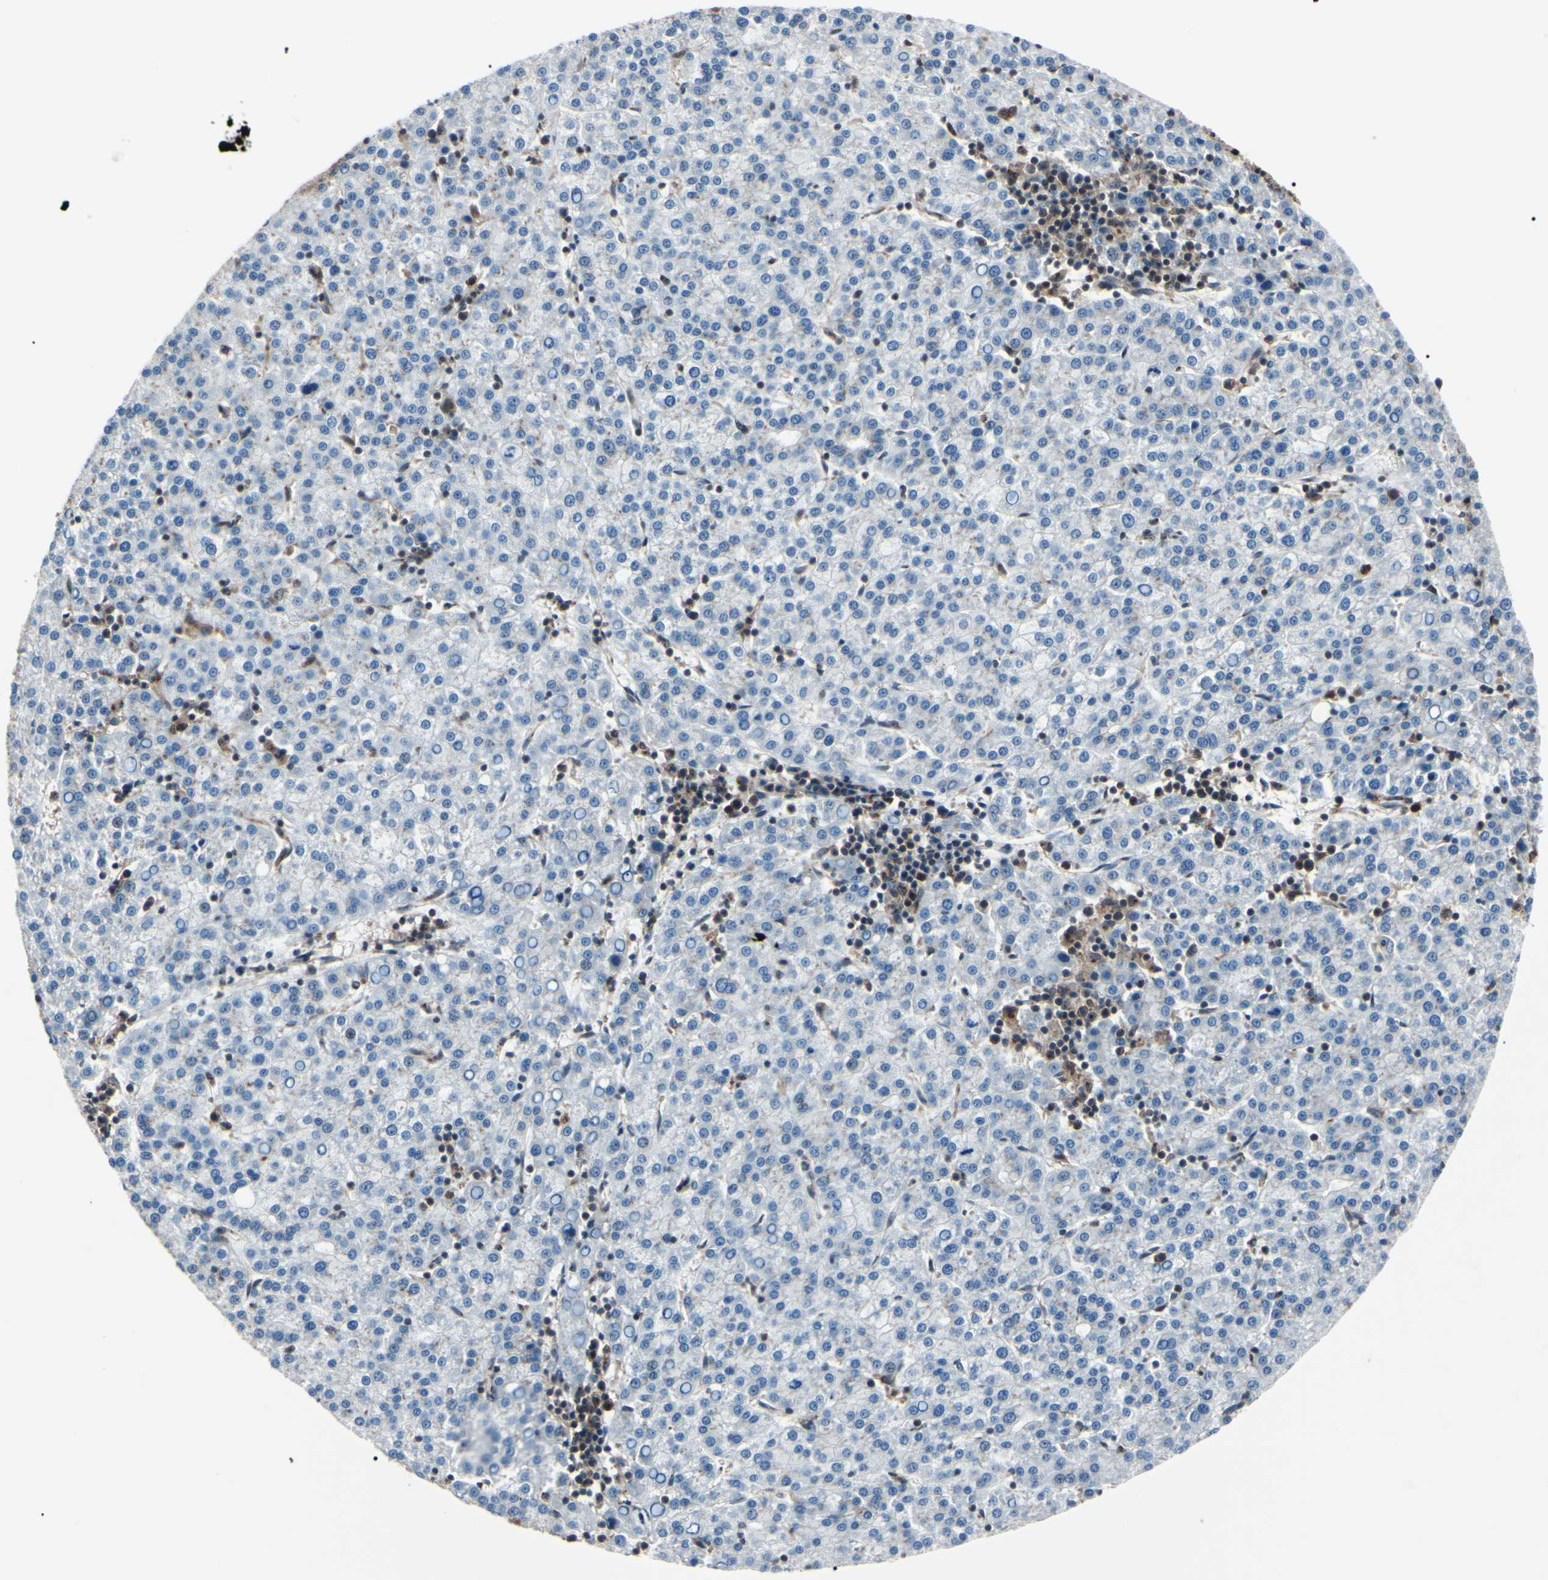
{"staining": {"intensity": "negative", "quantity": "none", "location": "none"}, "tissue": "liver cancer", "cell_type": "Tumor cells", "image_type": "cancer", "snomed": [{"axis": "morphology", "description": "Carcinoma, Hepatocellular, NOS"}, {"axis": "topography", "description": "Liver"}], "caption": "A micrograph of liver hepatocellular carcinoma stained for a protein reveals no brown staining in tumor cells.", "gene": "MAPRE1", "patient": {"sex": "female", "age": 58}}